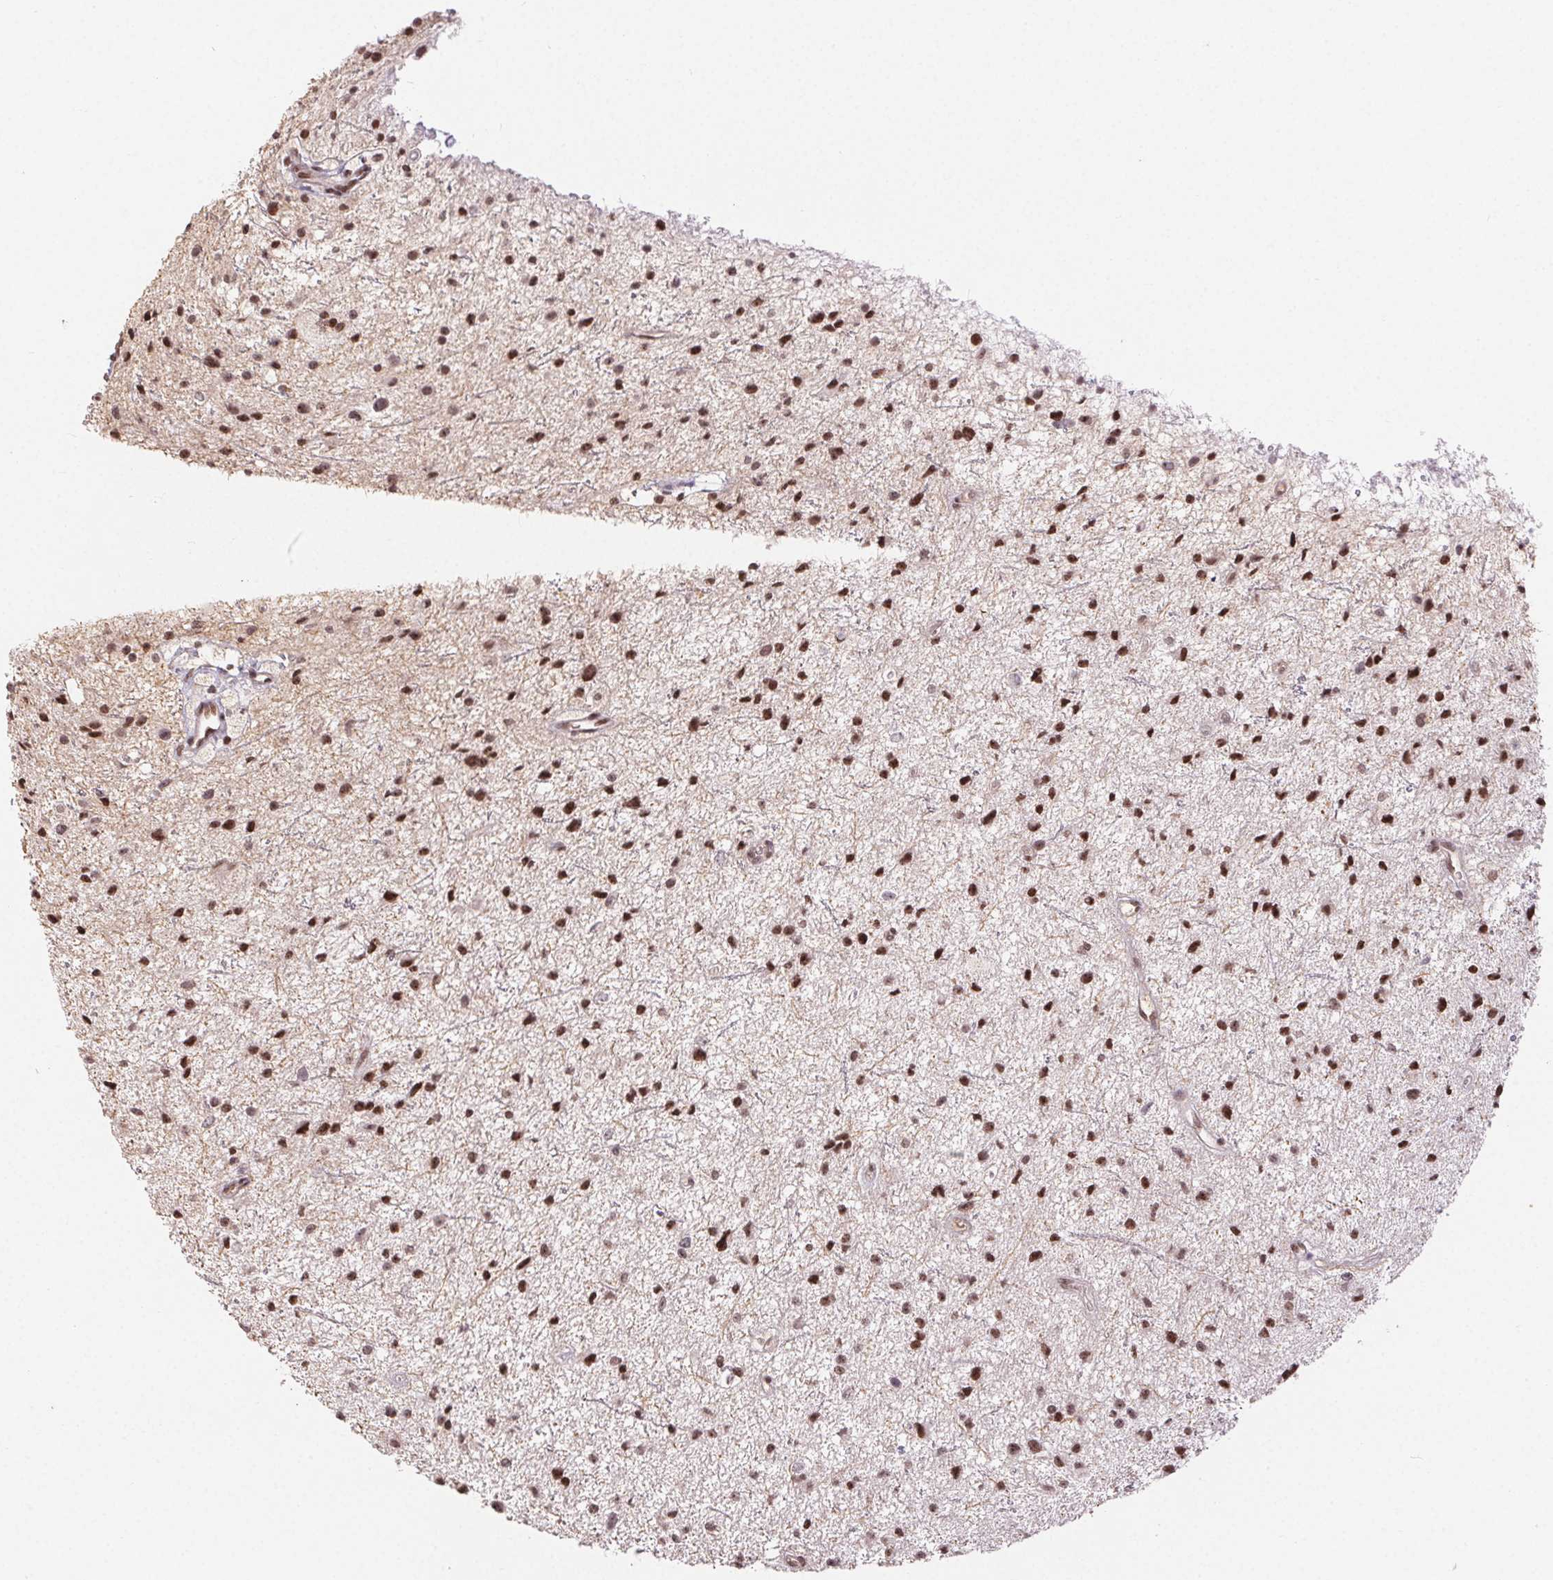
{"staining": {"intensity": "moderate", "quantity": ">75%", "location": "nuclear"}, "tissue": "glioma", "cell_type": "Tumor cells", "image_type": "cancer", "snomed": [{"axis": "morphology", "description": "Glioma, malignant, Low grade"}, {"axis": "topography", "description": "Brain"}], "caption": "High-power microscopy captured an immunohistochemistry micrograph of malignant low-grade glioma, revealing moderate nuclear expression in about >75% of tumor cells.", "gene": "MAPKAPK2", "patient": {"sex": "male", "age": 43}}